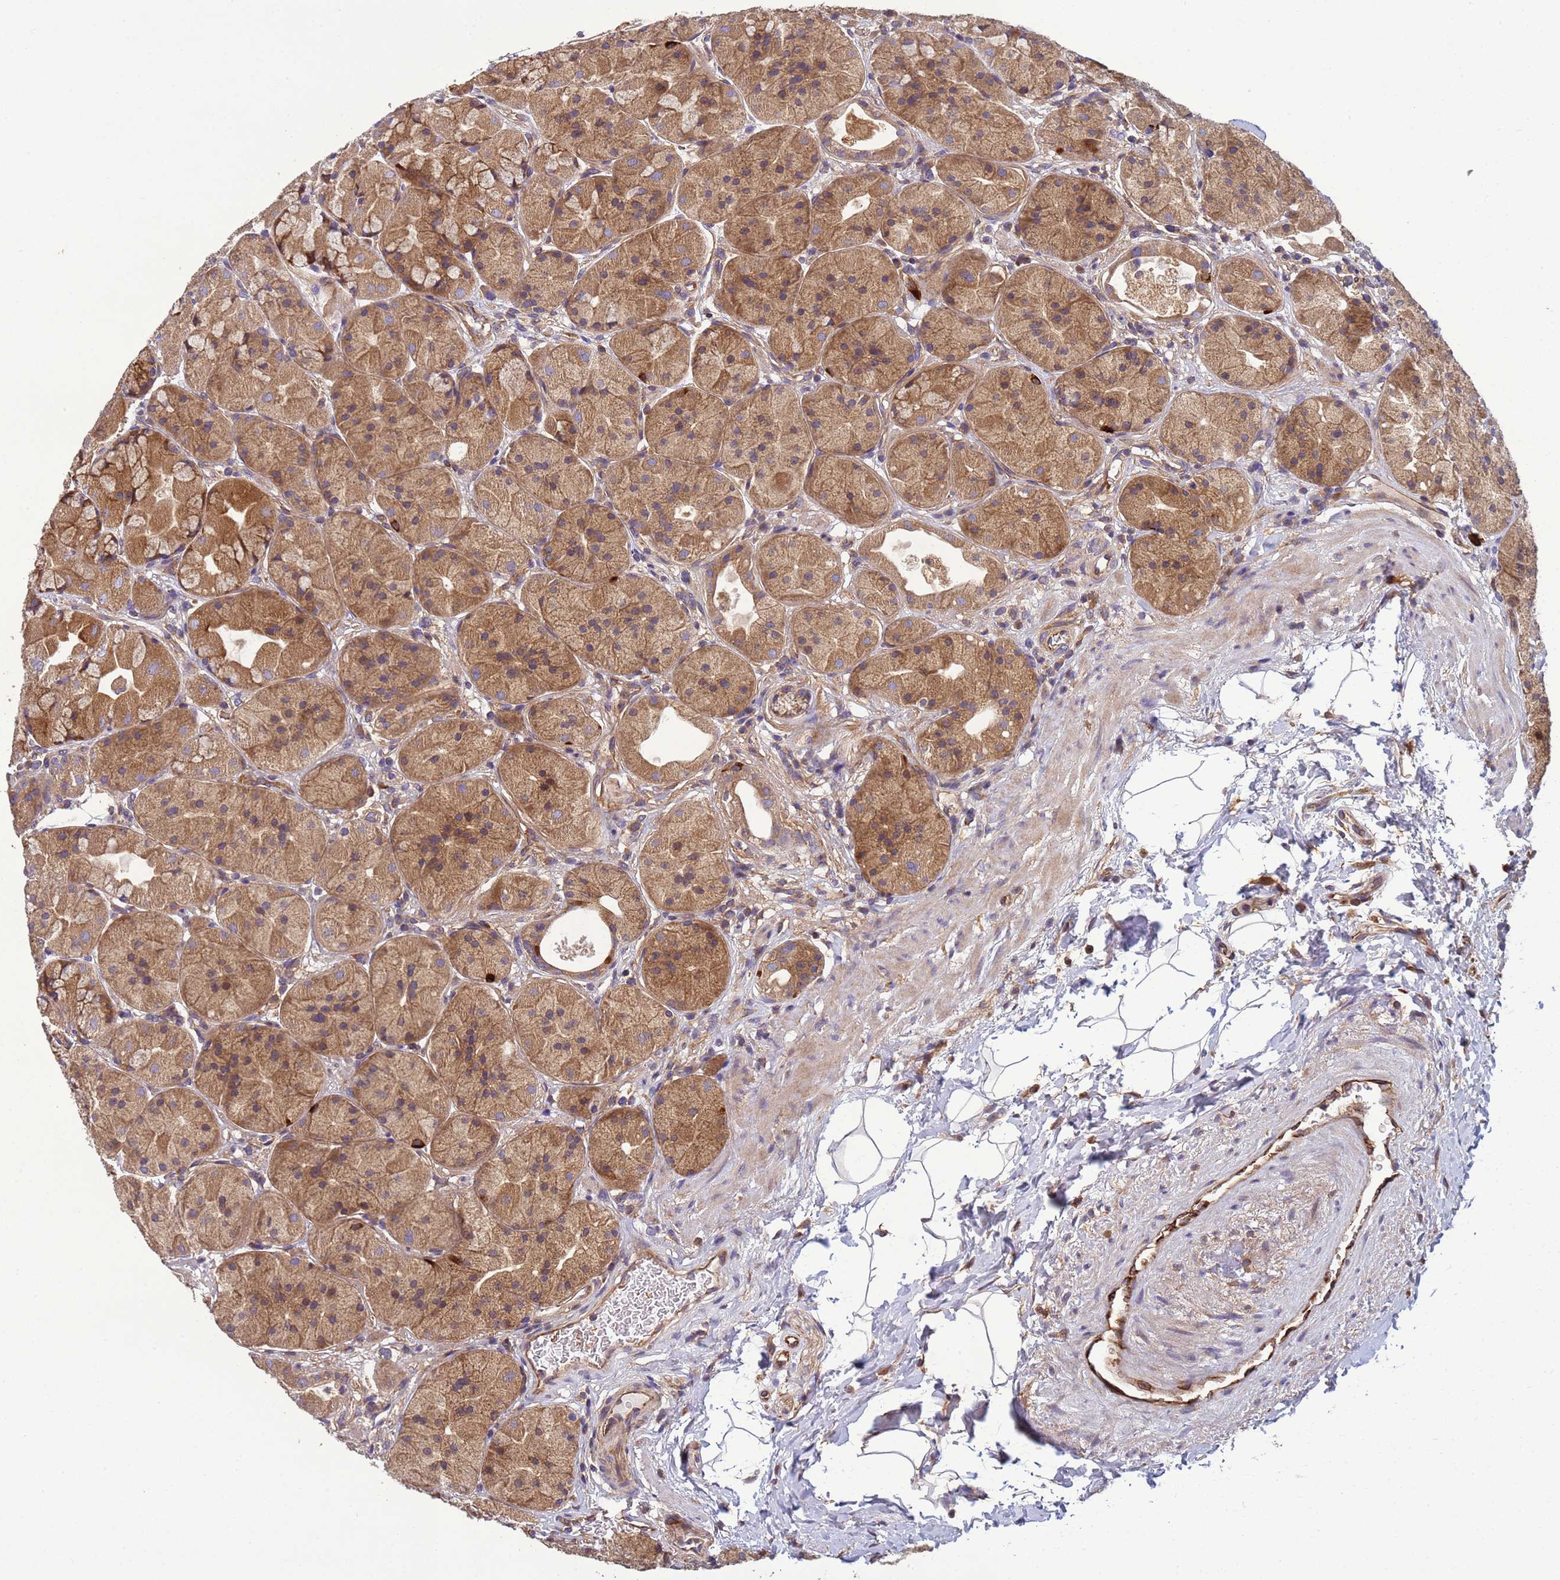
{"staining": {"intensity": "moderate", "quantity": ">75%", "location": "cytoplasmic/membranous"}, "tissue": "stomach", "cell_type": "Glandular cells", "image_type": "normal", "snomed": [{"axis": "morphology", "description": "Normal tissue, NOS"}, {"axis": "topography", "description": "Stomach"}], "caption": "Protein analysis of unremarkable stomach exhibits moderate cytoplasmic/membranous positivity in approximately >75% of glandular cells. (Stains: DAB (3,3'-diaminobenzidine) in brown, nuclei in blue, Microscopy: brightfield microscopy at high magnification).", "gene": "RAB10", "patient": {"sex": "male", "age": 57}}